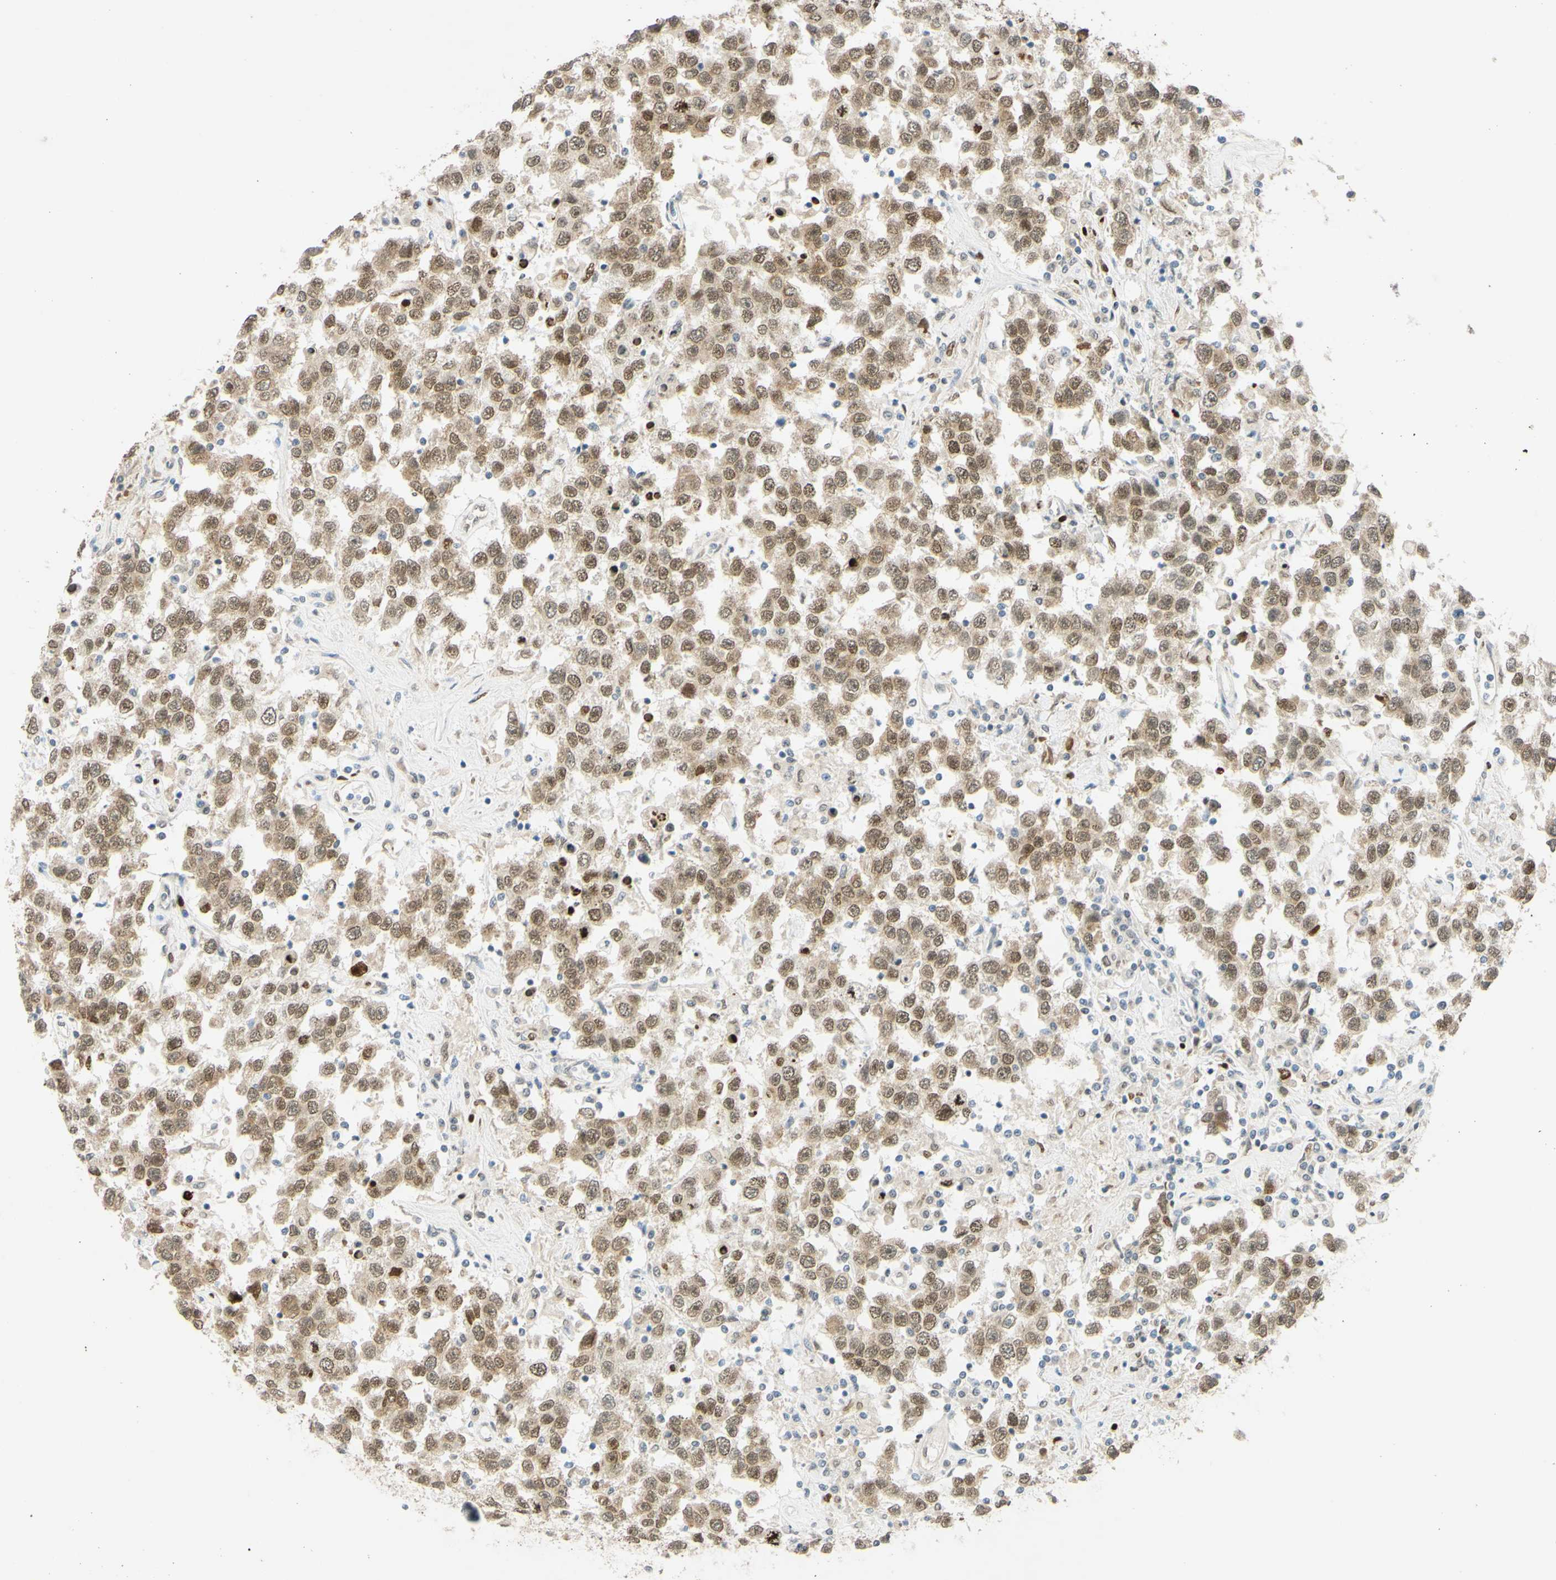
{"staining": {"intensity": "moderate", "quantity": ">75%", "location": "nuclear"}, "tissue": "testis cancer", "cell_type": "Tumor cells", "image_type": "cancer", "snomed": [{"axis": "morphology", "description": "Seminoma, NOS"}, {"axis": "topography", "description": "Testis"}], "caption": "This image shows immunohistochemistry (IHC) staining of testis cancer (seminoma), with medium moderate nuclear expression in approximately >75% of tumor cells.", "gene": "POLB", "patient": {"sex": "male", "age": 41}}